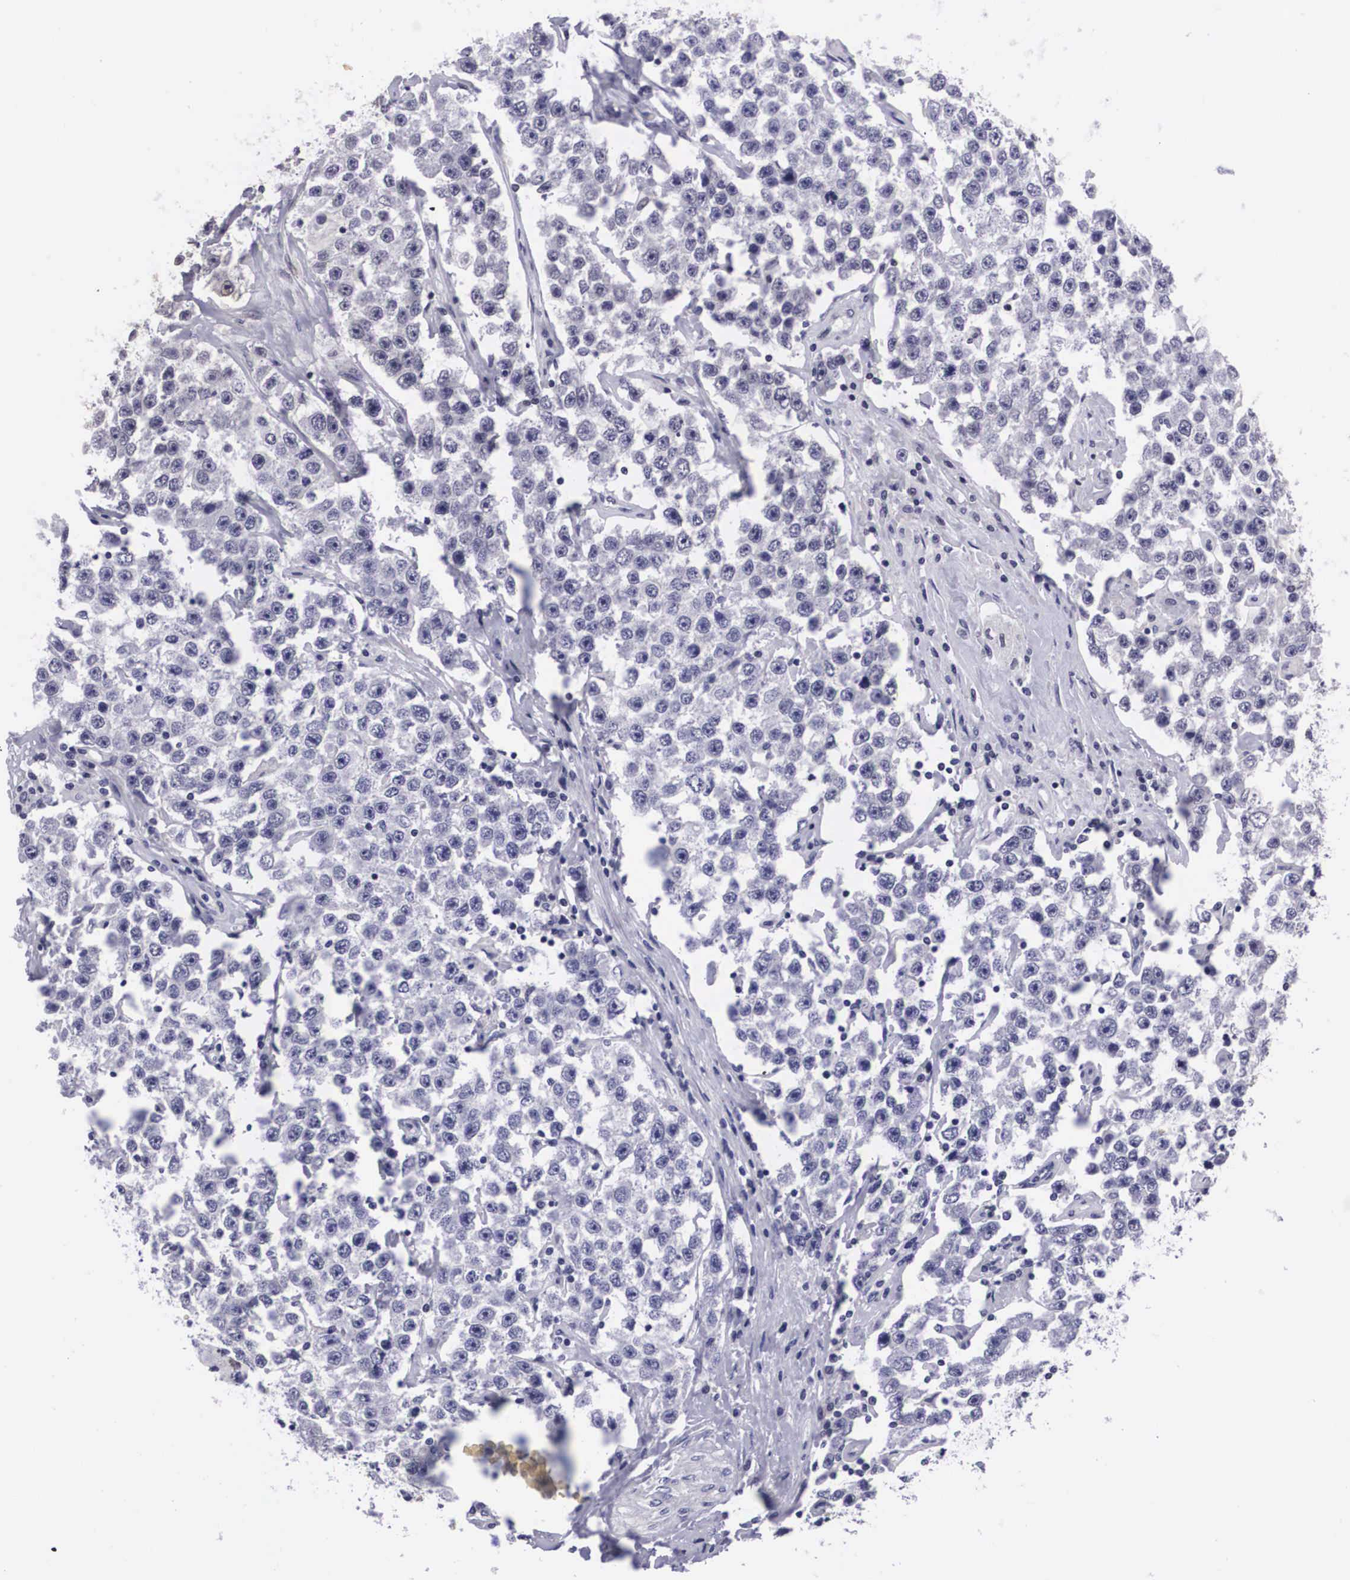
{"staining": {"intensity": "negative", "quantity": "none", "location": "none"}, "tissue": "testis cancer", "cell_type": "Tumor cells", "image_type": "cancer", "snomed": [{"axis": "morphology", "description": "Seminoma, NOS"}, {"axis": "topography", "description": "Testis"}], "caption": "Immunohistochemical staining of testis cancer (seminoma) shows no significant staining in tumor cells.", "gene": "C22orf31", "patient": {"sex": "male", "age": 52}}